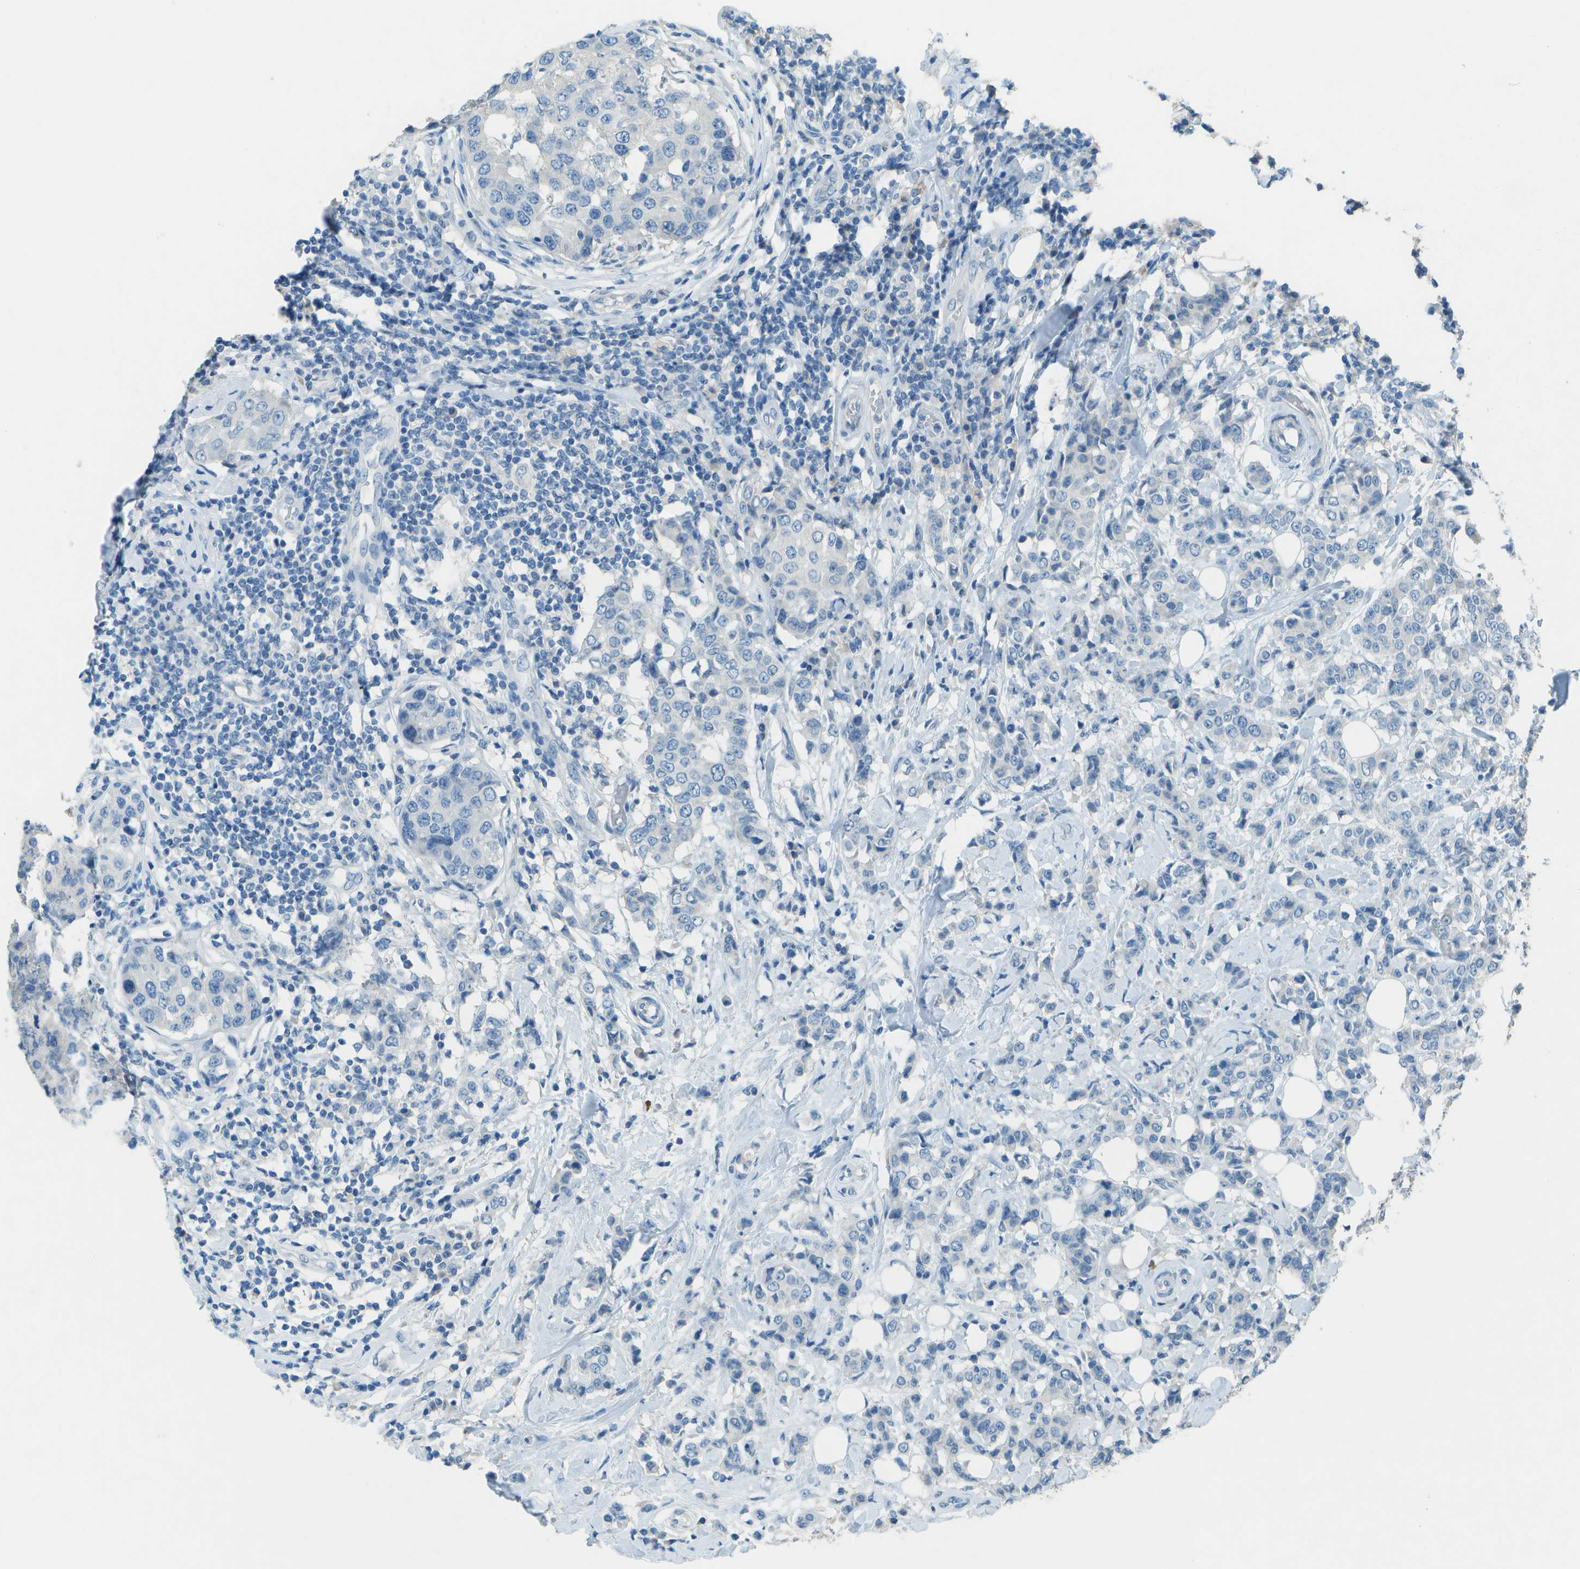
{"staining": {"intensity": "negative", "quantity": "none", "location": "none"}, "tissue": "breast cancer", "cell_type": "Tumor cells", "image_type": "cancer", "snomed": [{"axis": "morphology", "description": "Duct carcinoma"}, {"axis": "topography", "description": "Breast"}], "caption": "Tumor cells show no significant protein positivity in breast invasive ductal carcinoma. (IHC, brightfield microscopy, high magnification).", "gene": "LGI2", "patient": {"sex": "female", "age": 27}}